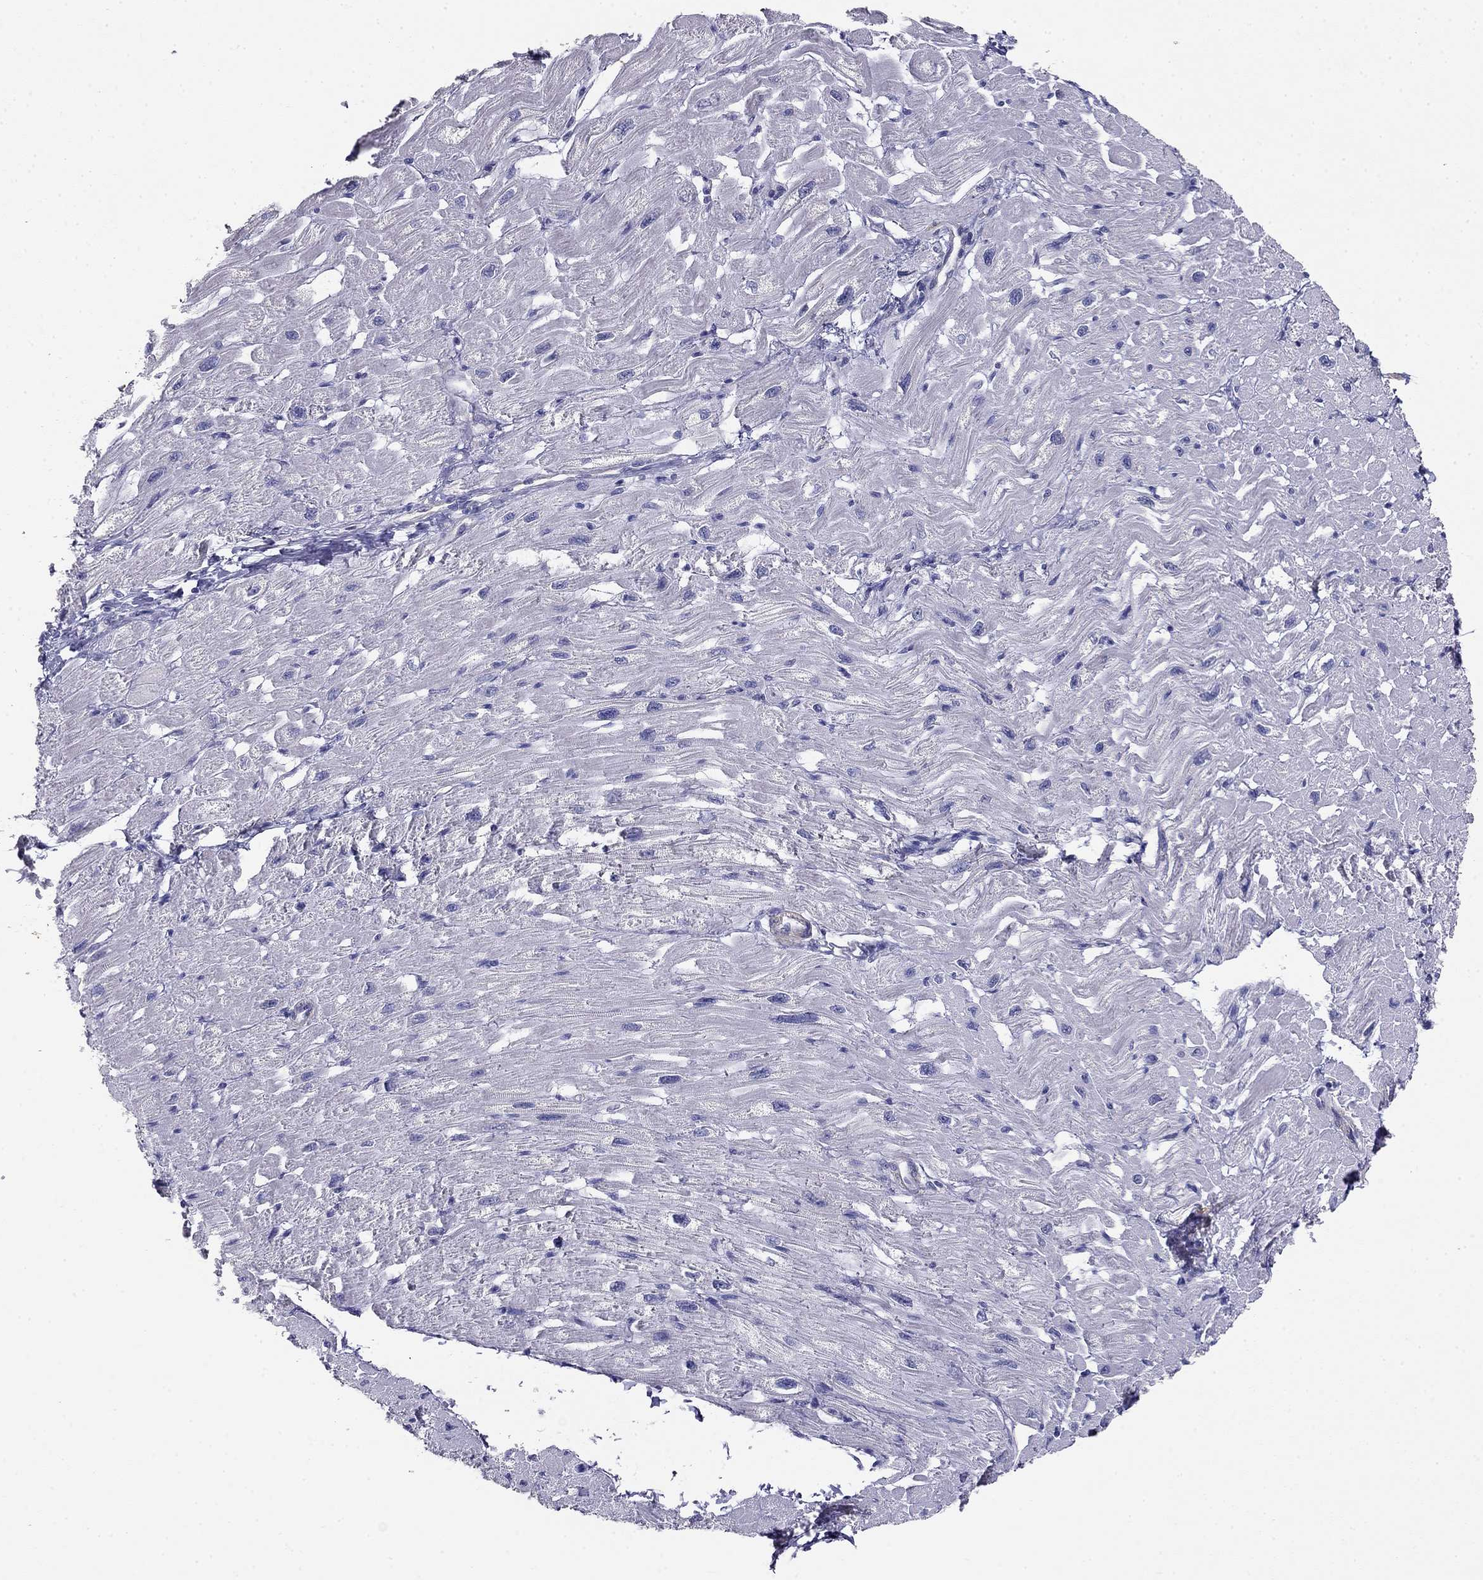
{"staining": {"intensity": "negative", "quantity": "none", "location": "none"}, "tissue": "heart muscle", "cell_type": "Cardiomyocytes", "image_type": "normal", "snomed": [{"axis": "morphology", "description": "Normal tissue, NOS"}, {"axis": "topography", "description": "Heart"}], "caption": "Immunohistochemistry of normal heart muscle demonstrates no staining in cardiomyocytes.", "gene": "LY6H", "patient": {"sex": "male", "age": 66}}